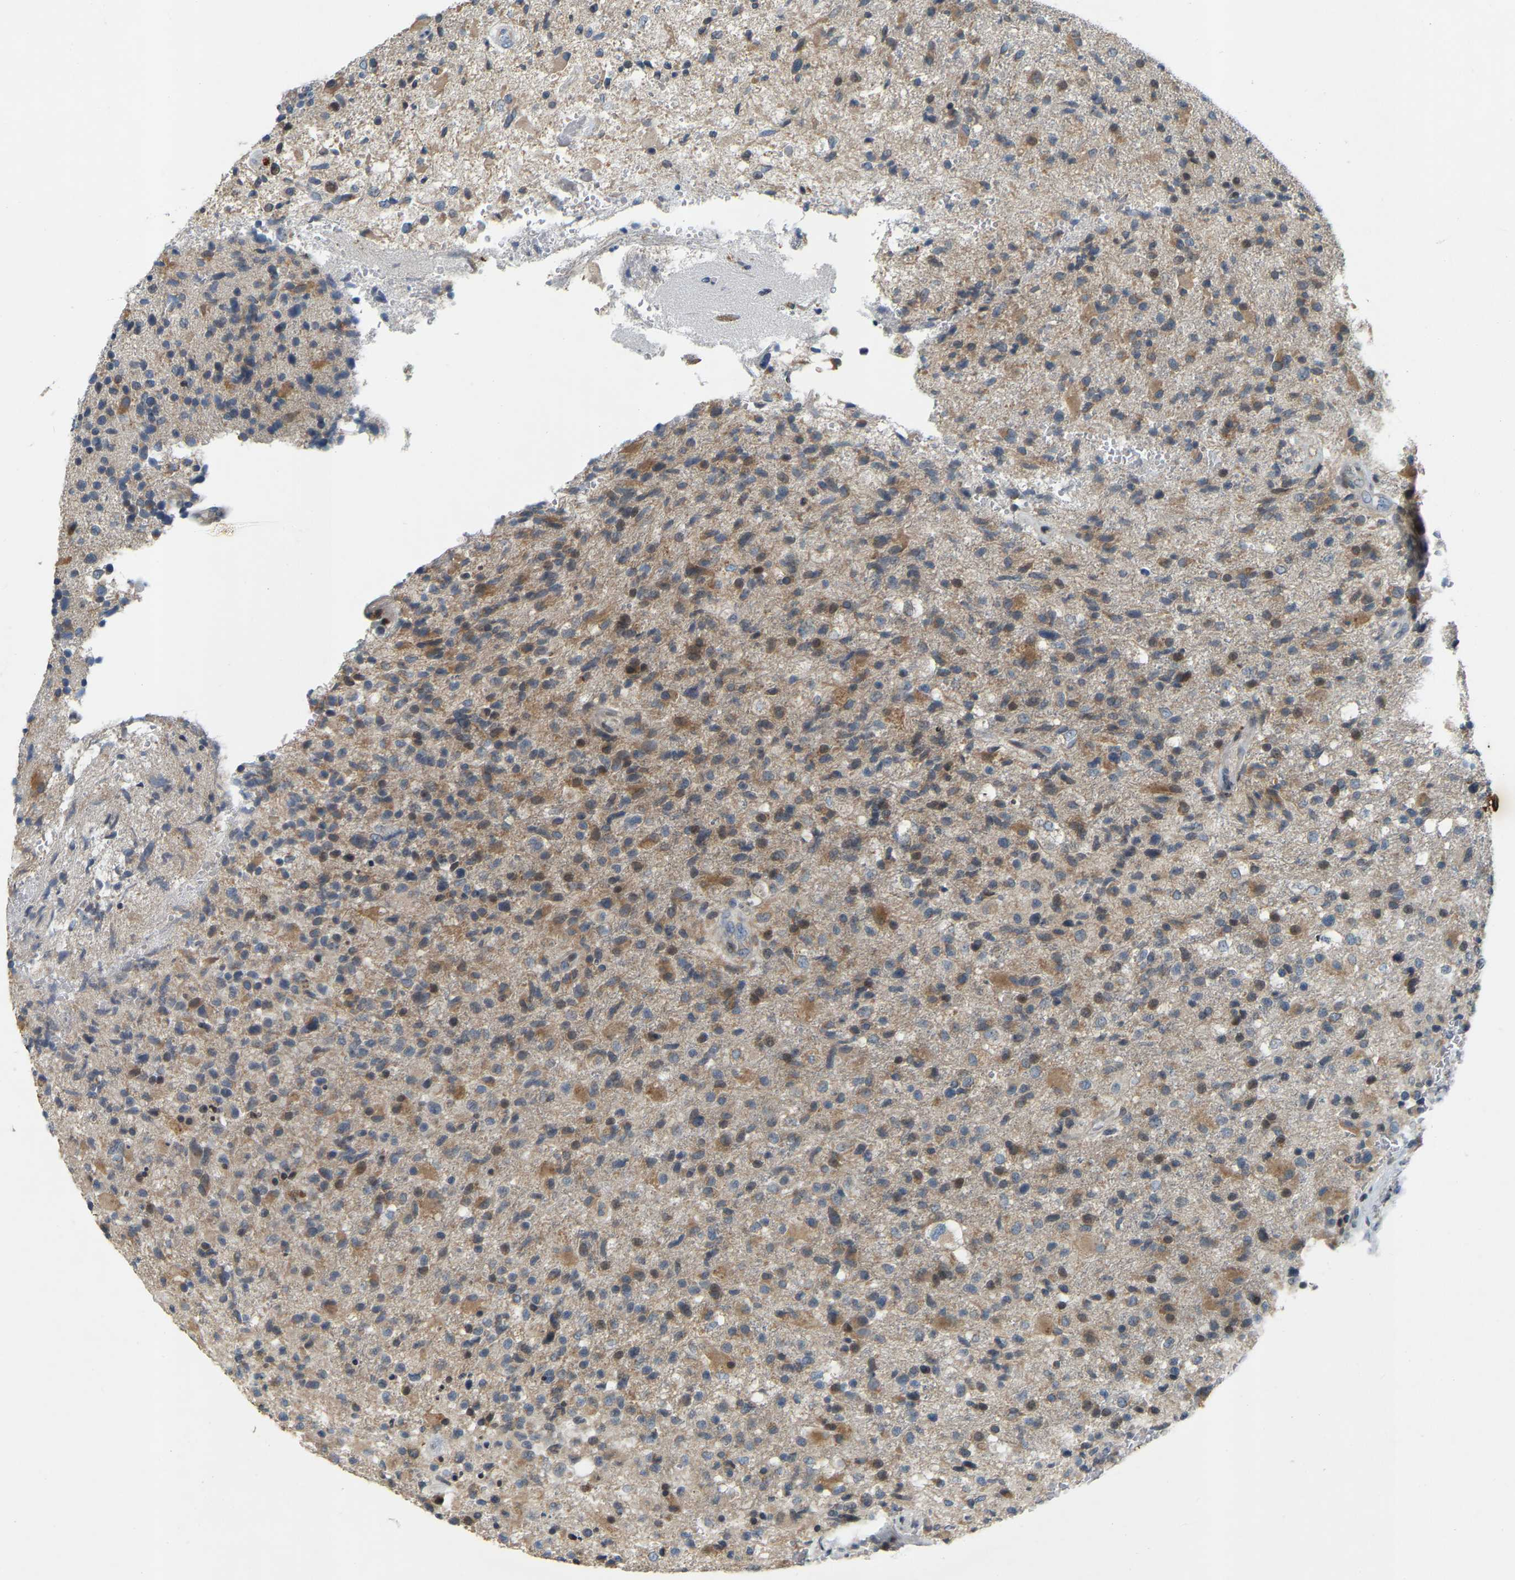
{"staining": {"intensity": "moderate", "quantity": ">75%", "location": "cytoplasmic/membranous"}, "tissue": "glioma", "cell_type": "Tumor cells", "image_type": "cancer", "snomed": [{"axis": "morphology", "description": "Glioma, malignant, High grade"}, {"axis": "topography", "description": "Brain"}], "caption": "Brown immunohistochemical staining in human malignant glioma (high-grade) demonstrates moderate cytoplasmic/membranous positivity in about >75% of tumor cells. The protein is stained brown, and the nuclei are stained in blue (DAB IHC with brightfield microscopy, high magnification).", "gene": "PARL", "patient": {"sex": "male", "age": 72}}